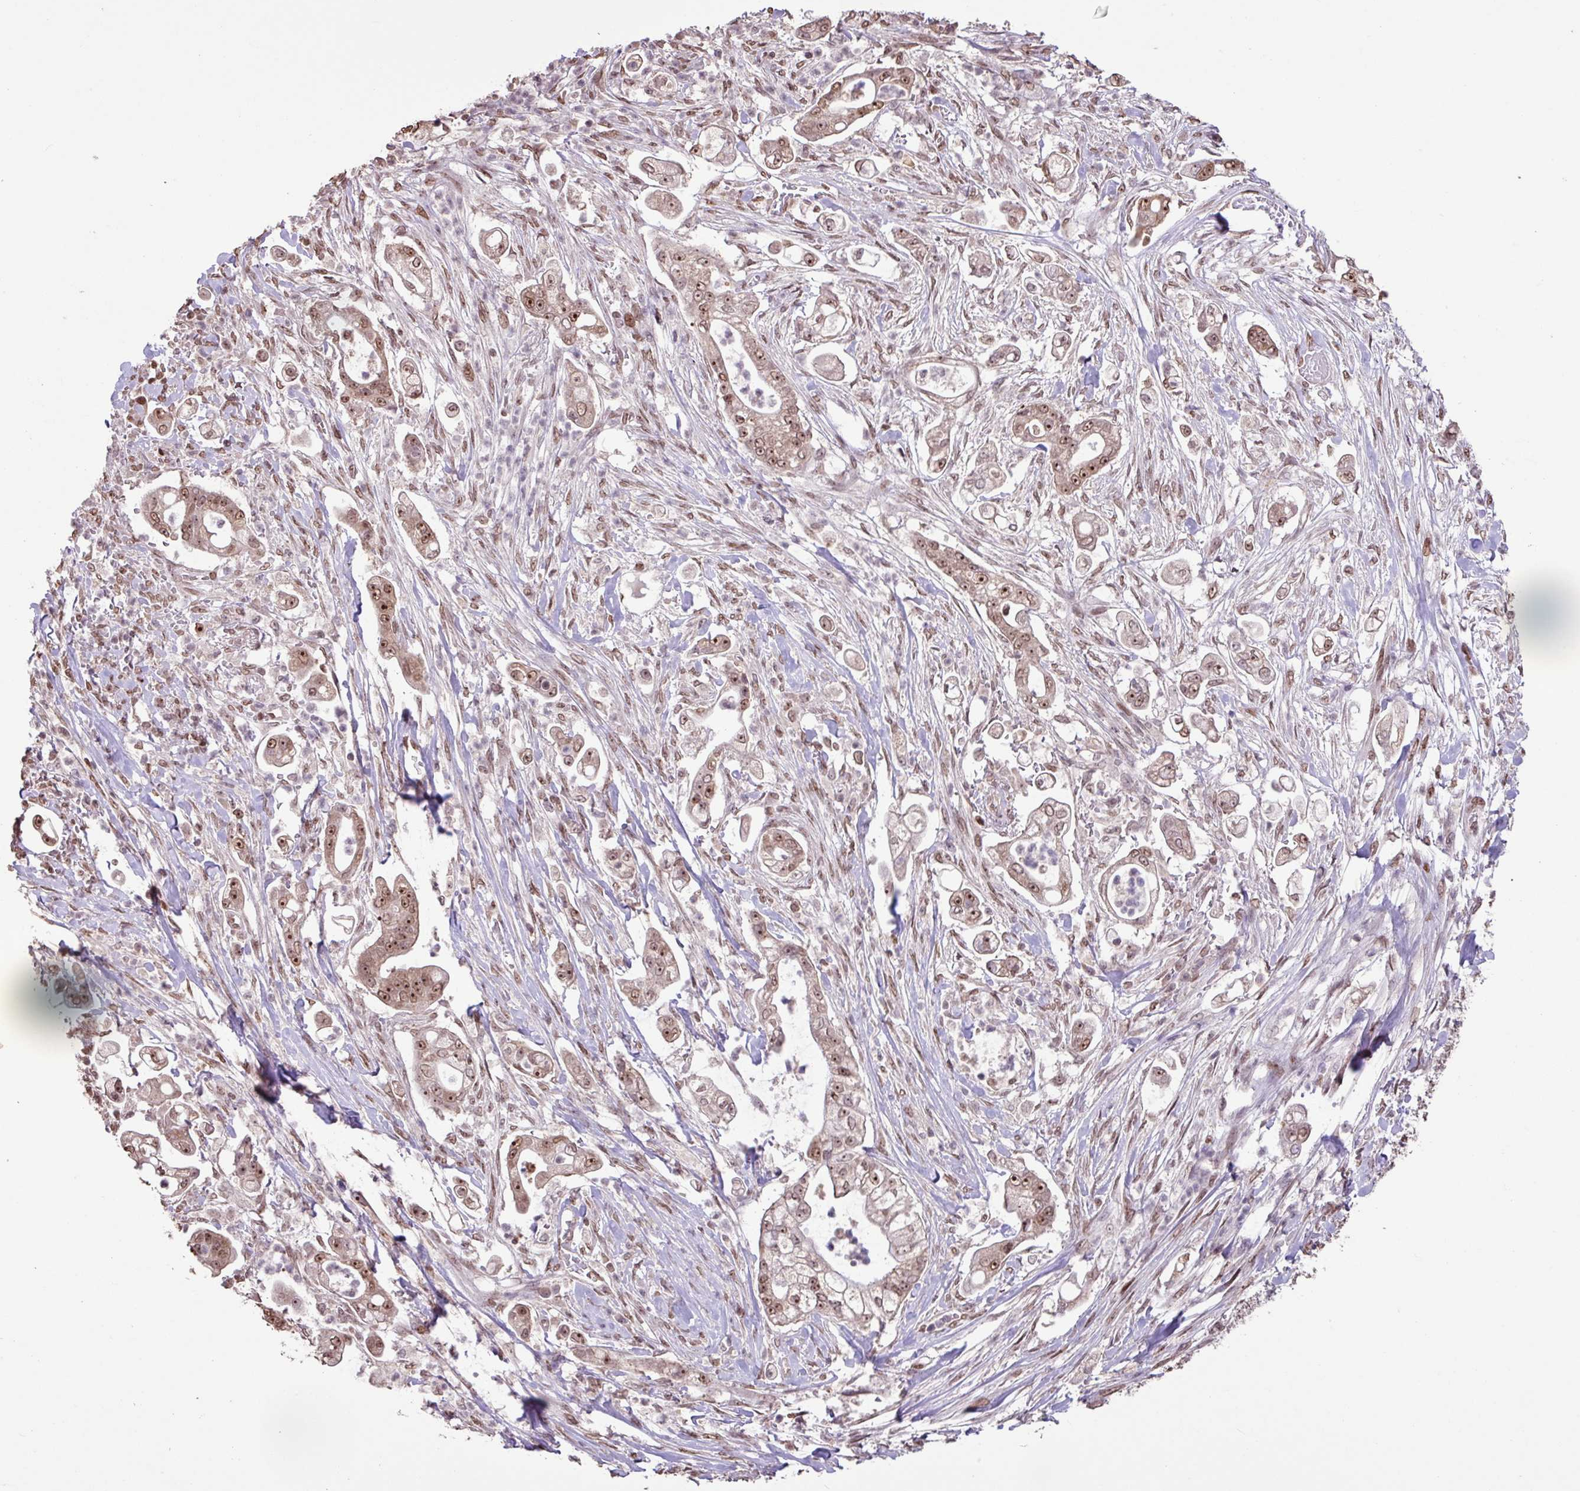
{"staining": {"intensity": "moderate", "quantity": ">75%", "location": "nuclear"}, "tissue": "pancreatic cancer", "cell_type": "Tumor cells", "image_type": "cancer", "snomed": [{"axis": "morphology", "description": "Adenocarcinoma, NOS"}, {"axis": "topography", "description": "Pancreas"}], "caption": "IHC photomicrograph of pancreatic cancer stained for a protein (brown), which shows medium levels of moderate nuclear staining in about >75% of tumor cells.", "gene": "ZNF709", "patient": {"sex": "female", "age": 69}}